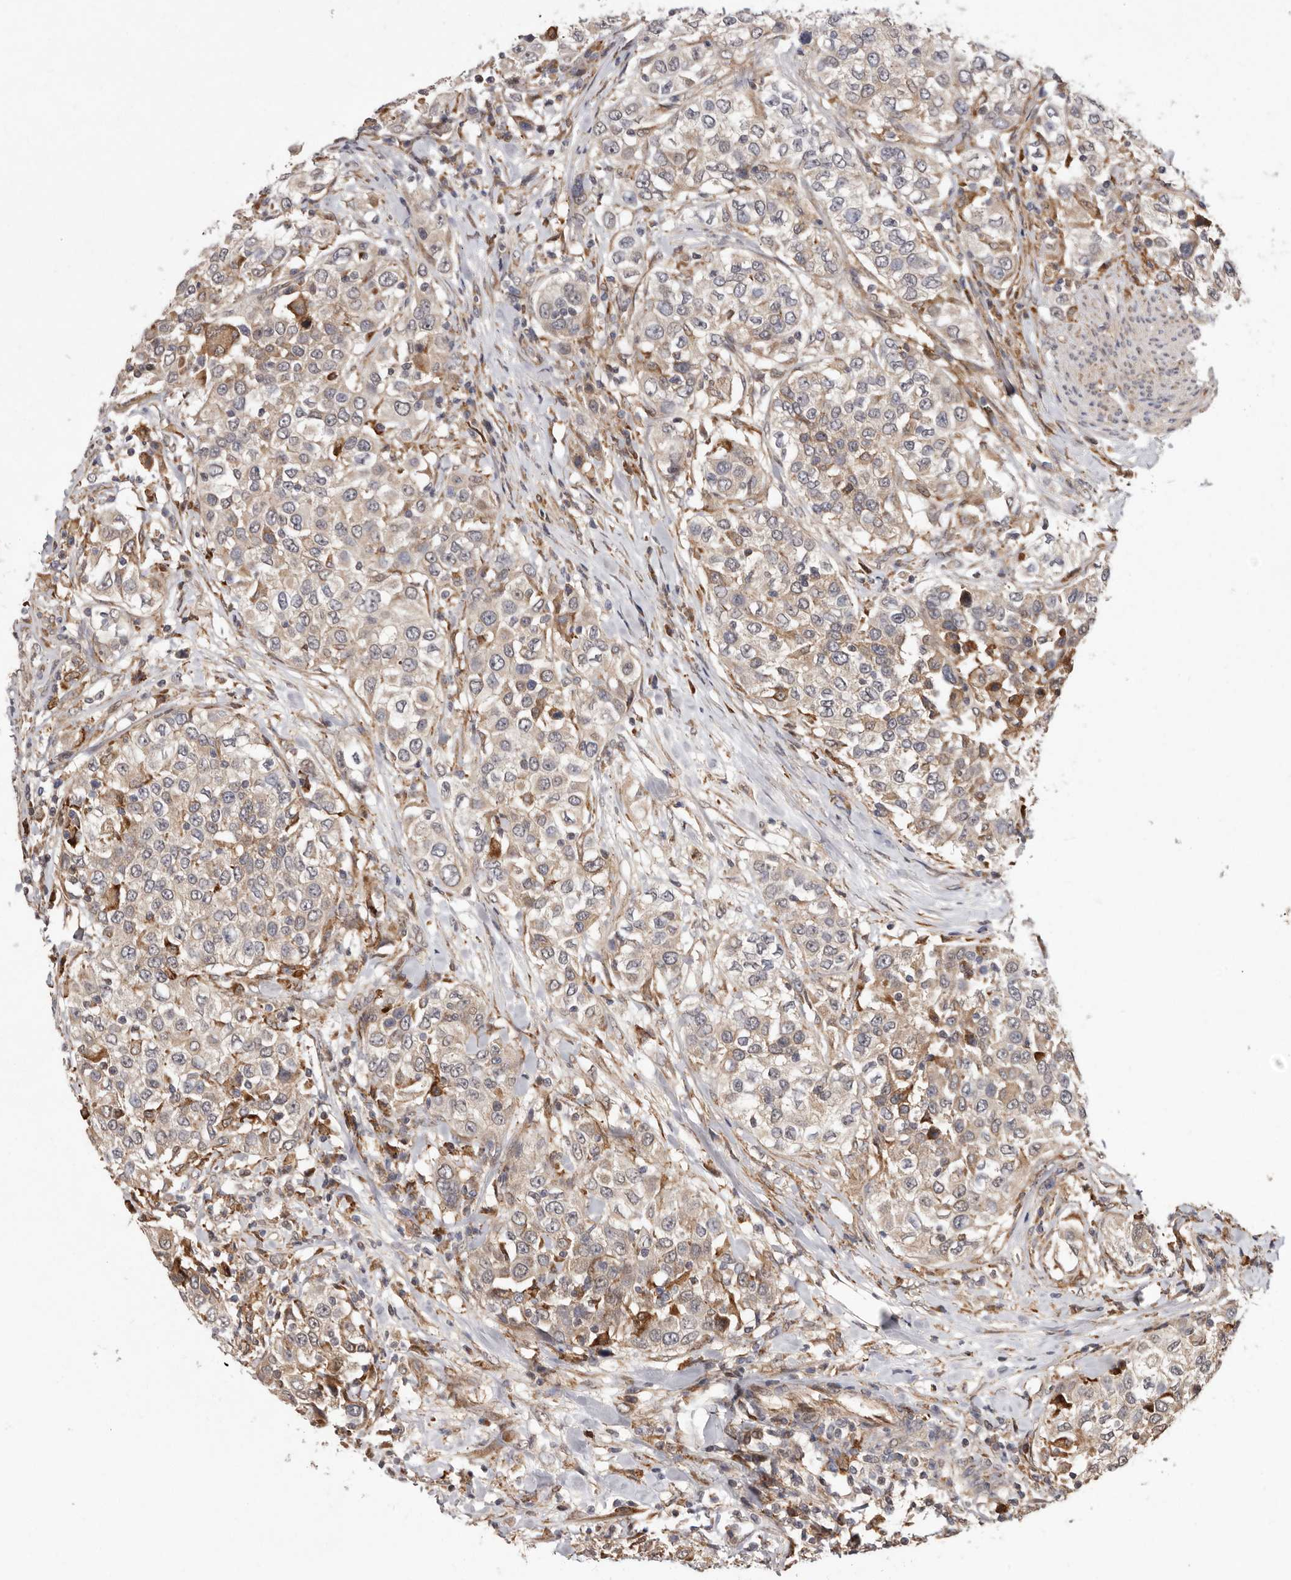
{"staining": {"intensity": "weak", "quantity": "25%-75%", "location": "cytoplasmic/membranous"}, "tissue": "urothelial cancer", "cell_type": "Tumor cells", "image_type": "cancer", "snomed": [{"axis": "morphology", "description": "Urothelial carcinoma, High grade"}, {"axis": "topography", "description": "Urinary bladder"}], "caption": "Urothelial cancer tissue demonstrates weak cytoplasmic/membranous positivity in approximately 25%-75% of tumor cells", "gene": "RRM2B", "patient": {"sex": "female", "age": 80}}